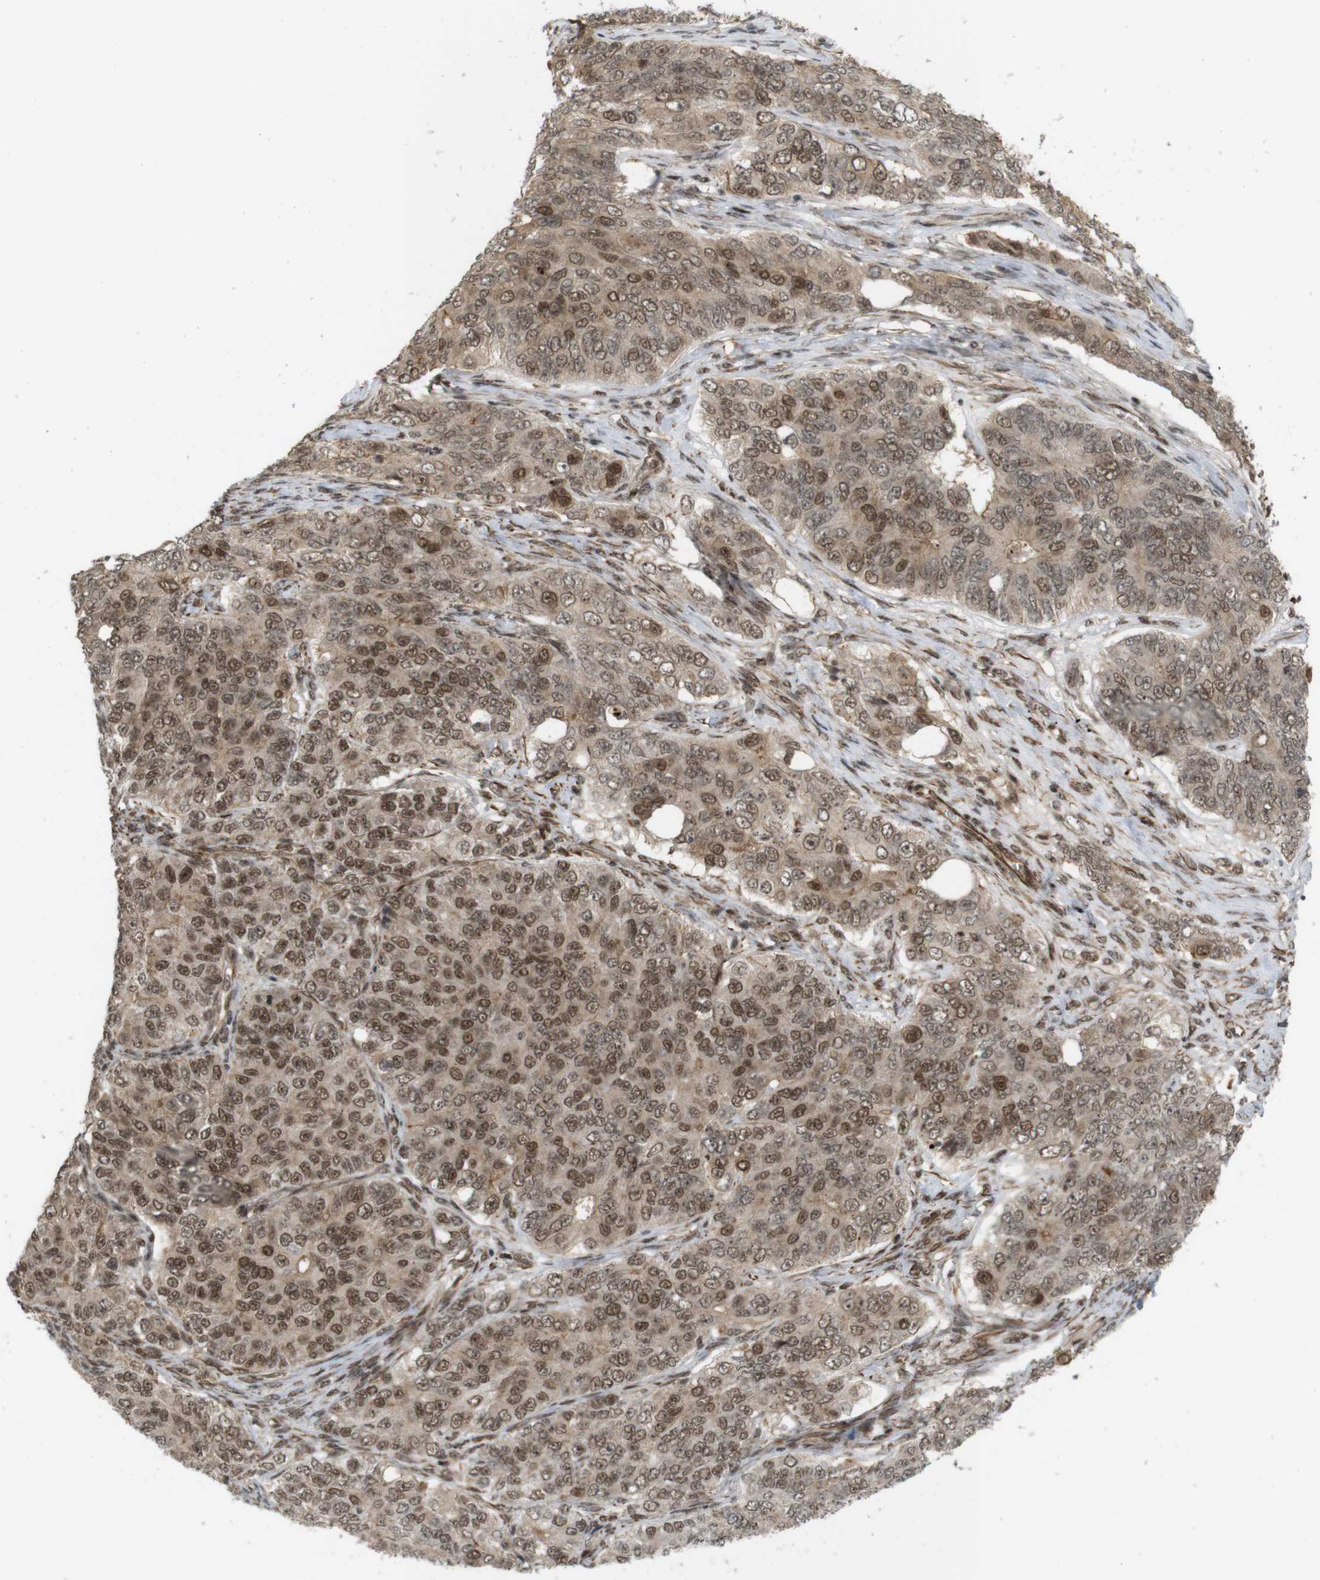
{"staining": {"intensity": "moderate", "quantity": ">75%", "location": "cytoplasmic/membranous,nuclear"}, "tissue": "ovarian cancer", "cell_type": "Tumor cells", "image_type": "cancer", "snomed": [{"axis": "morphology", "description": "Carcinoma, endometroid"}, {"axis": "topography", "description": "Ovary"}], "caption": "Ovarian cancer (endometroid carcinoma) stained with a protein marker shows moderate staining in tumor cells.", "gene": "SP2", "patient": {"sex": "female", "age": 51}}